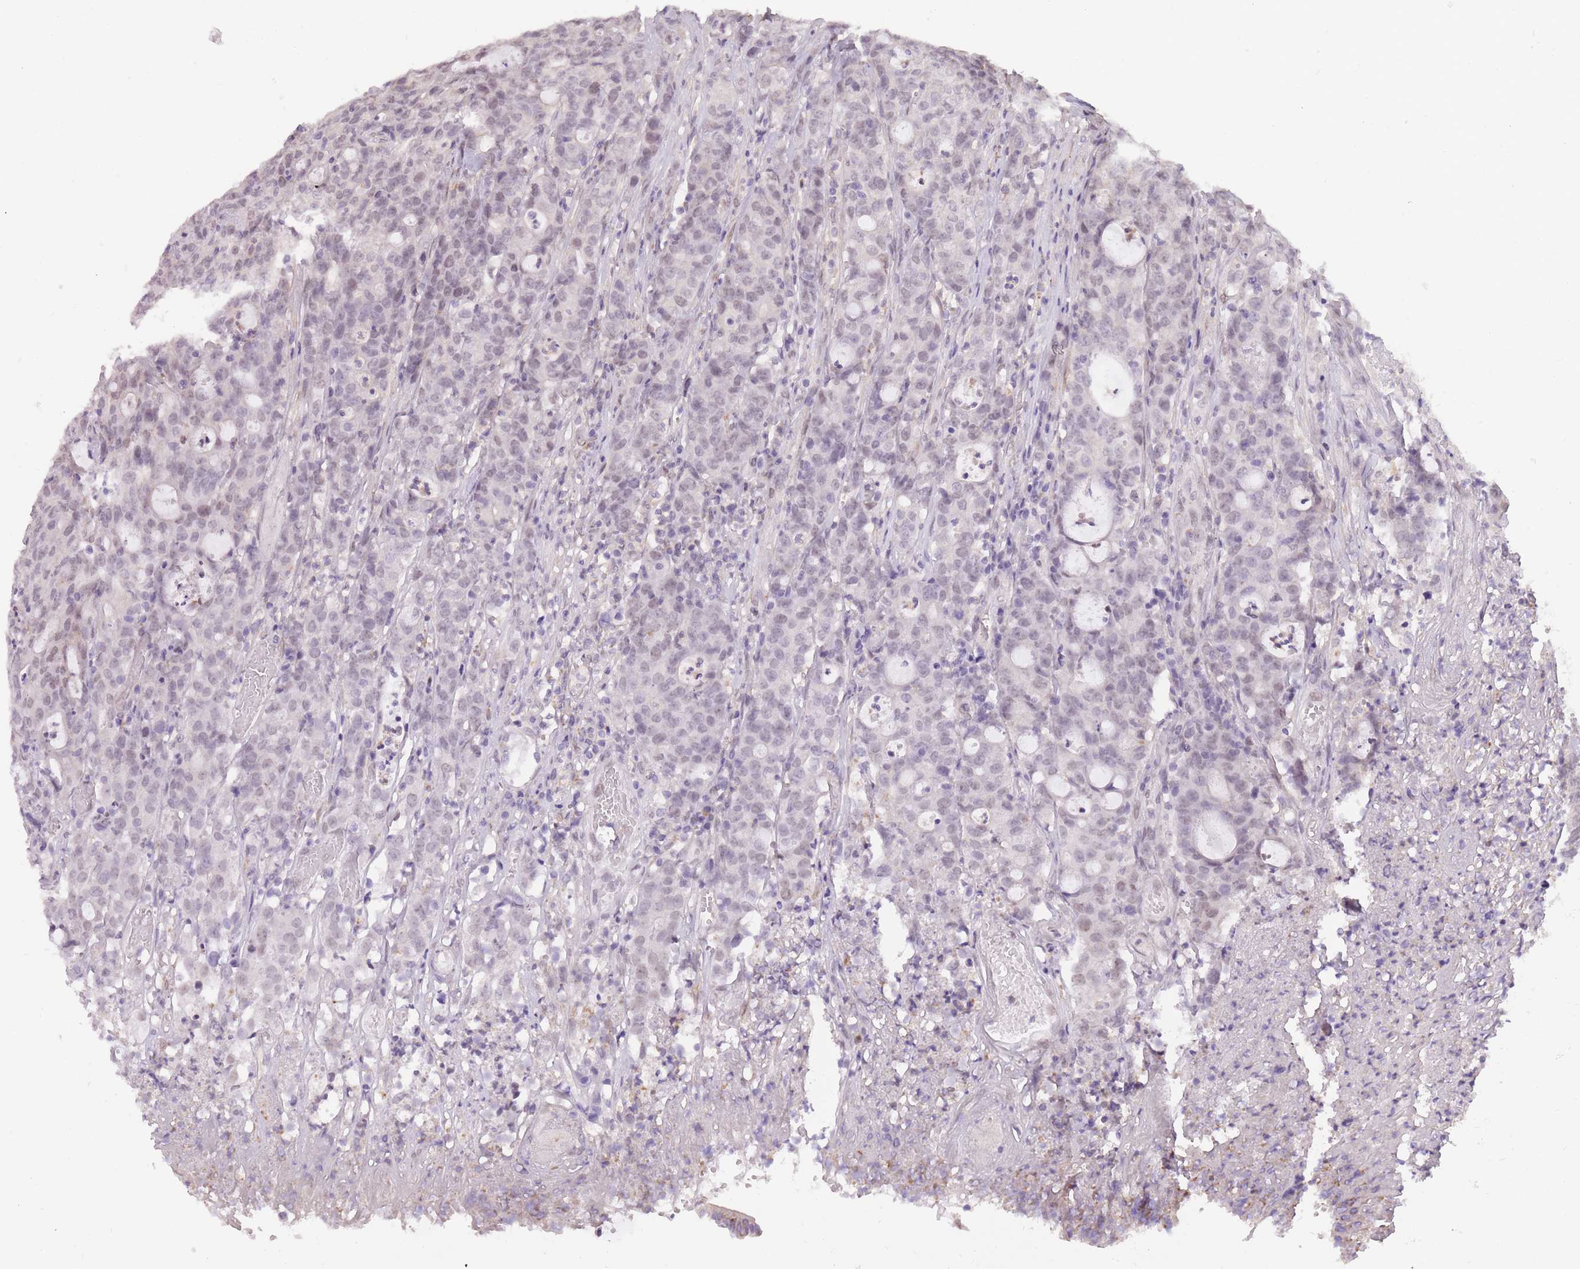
{"staining": {"intensity": "weak", "quantity": "25%-75%", "location": "nuclear"}, "tissue": "colorectal cancer", "cell_type": "Tumor cells", "image_type": "cancer", "snomed": [{"axis": "morphology", "description": "Adenocarcinoma, NOS"}, {"axis": "topography", "description": "Colon"}], "caption": "Immunohistochemistry (IHC) micrograph of colorectal cancer stained for a protein (brown), which displays low levels of weak nuclear expression in about 25%-75% of tumor cells.", "gene": "TIGD1", "patient": {"sex": "male", "age": 83}}